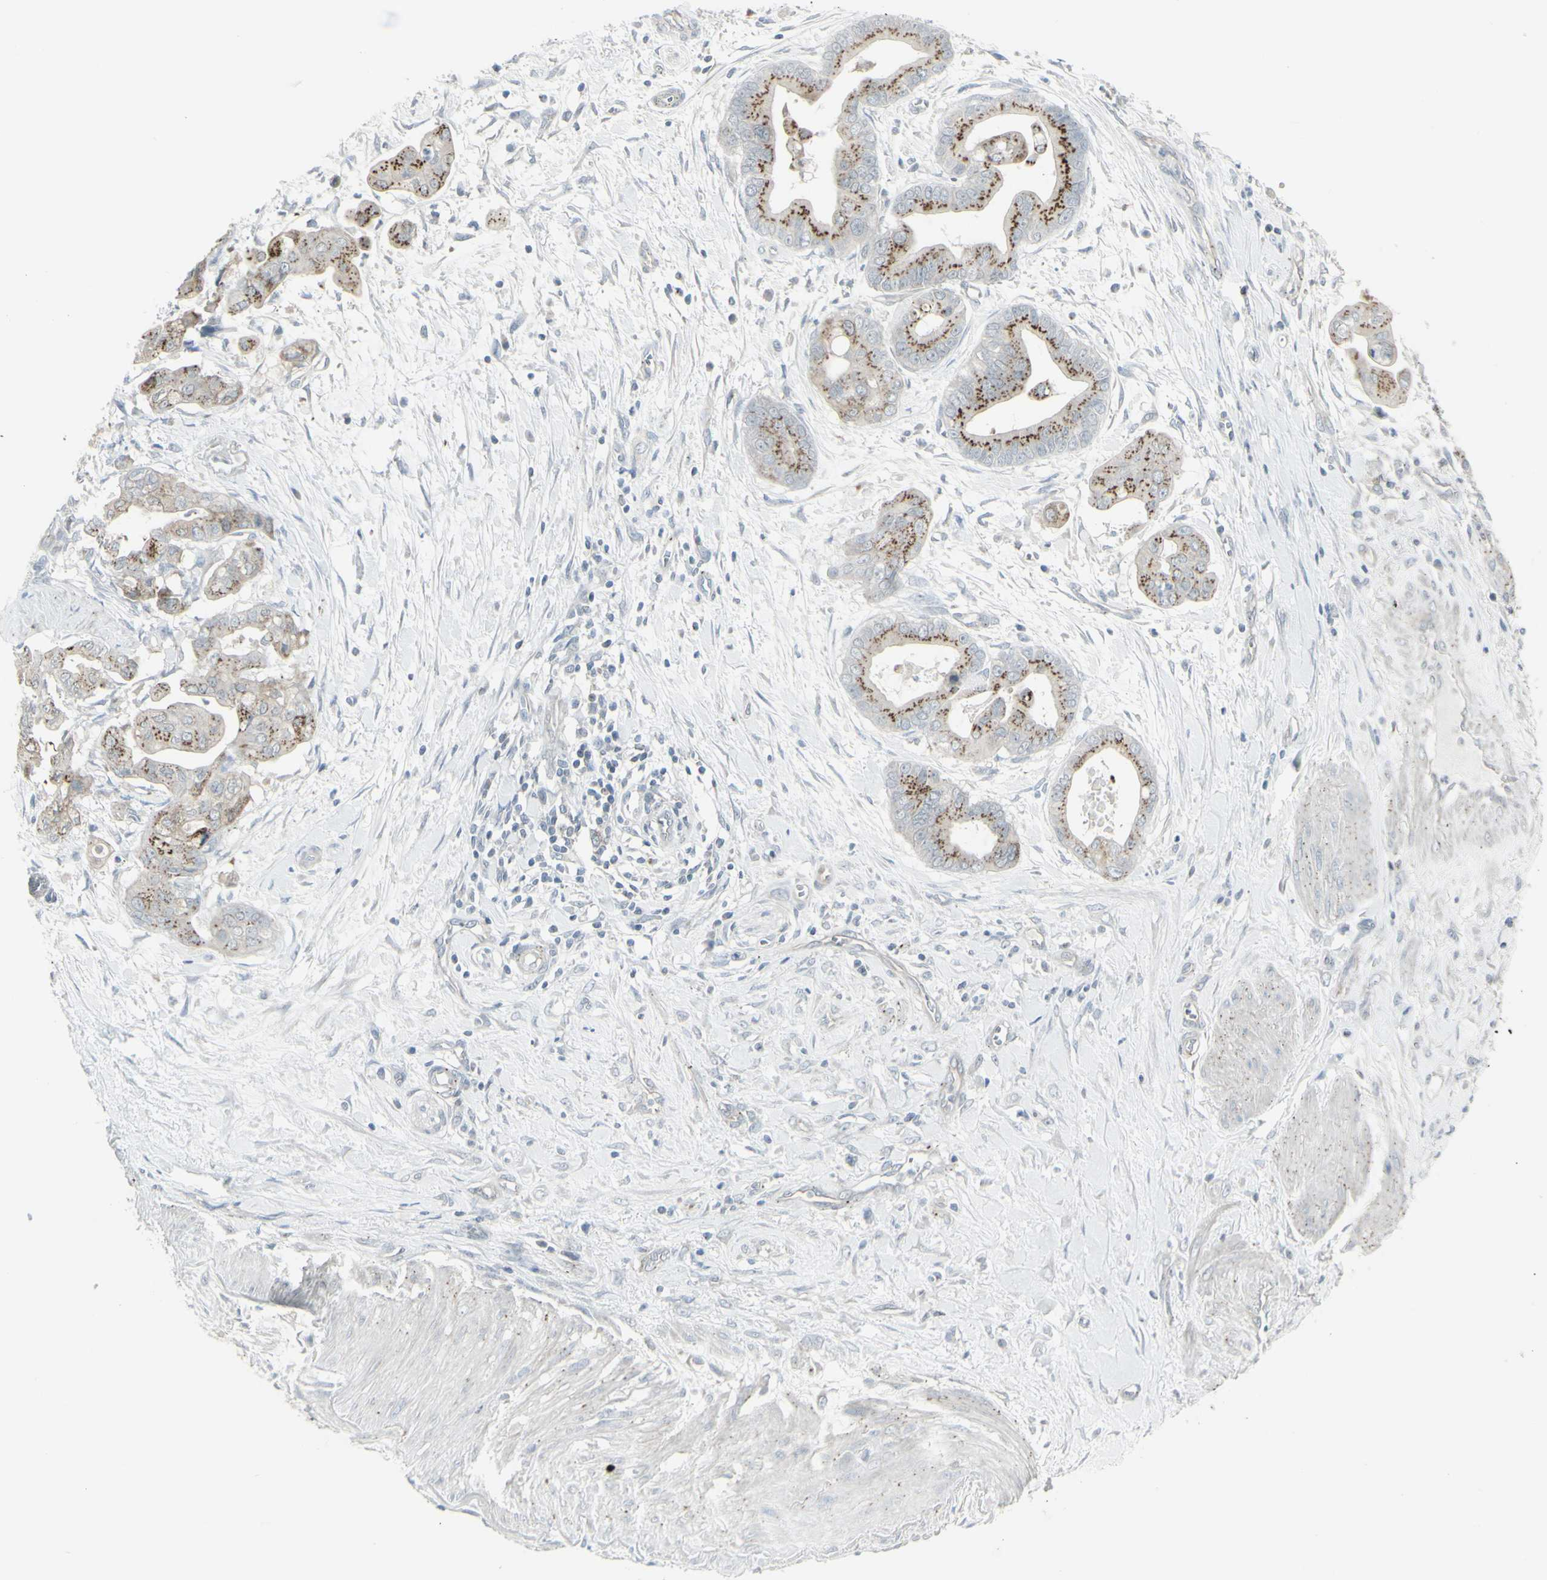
{"staining": {"intensity": "moderate", "quantity": "25%-75%", "location": "cytoplasmic/membranous"}, "tissue": "pancreatic cancer", "cell_type": "Tumor cells", "image_type": "cancer", "snomed": [{"axis": "morphology", "description": "Adenocarcinoma, NOS"}, {"axis": "topography", "description": "Pancreas"}], "caption": "Moderate cytoplasmic/membranous expression for a protein is seen in approximately 25%-75% of tumor cells of pancreatic cancer using immunohistochemistry.", "gene": "GALNT6", "patient": {"sex": "female", "age": 75}}